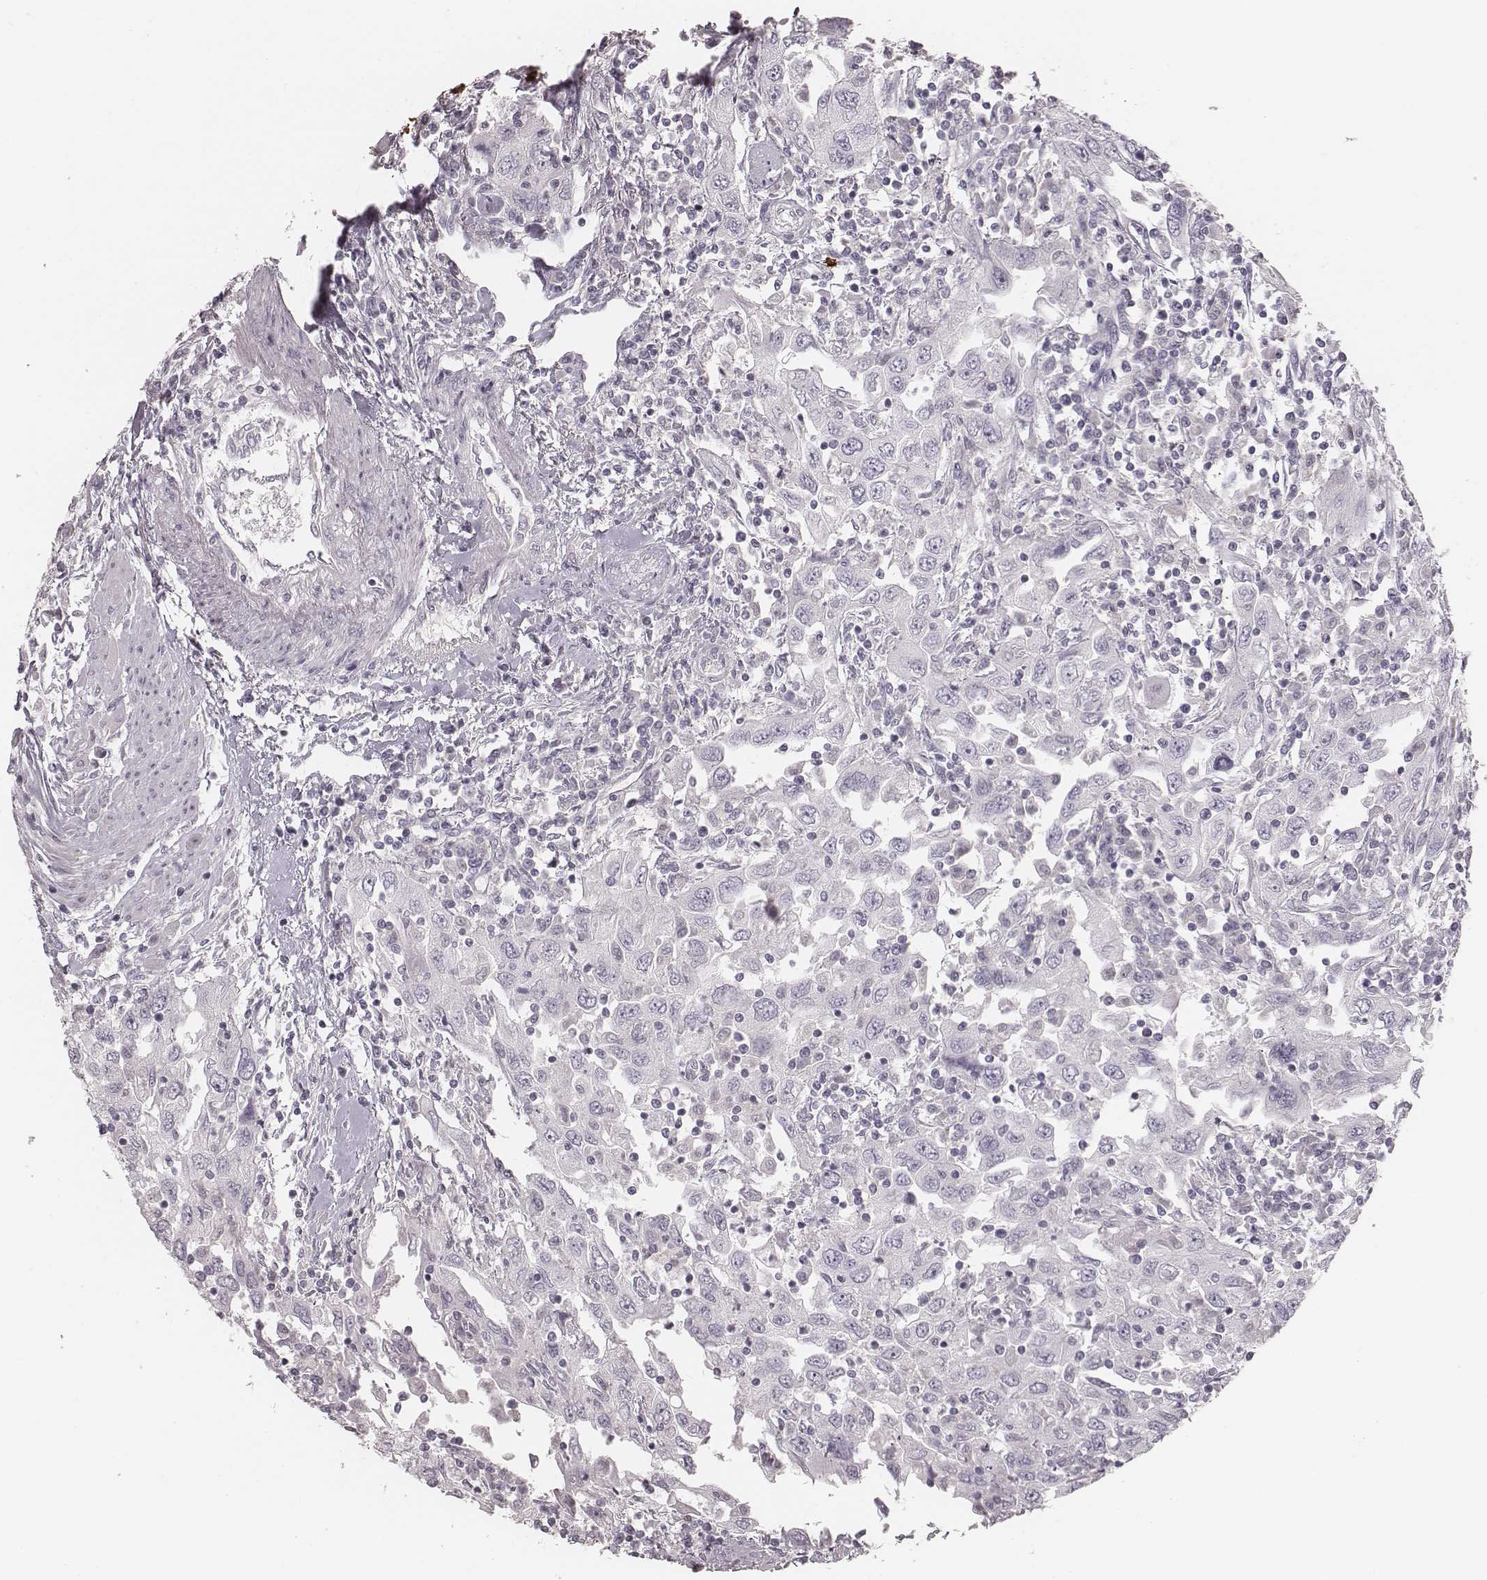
{"staining": {"intensity": "negative", "quantity": "none", "location": "none"}, "tissue": "urothelial cancer", "cell_type": "Tumor cells", "image_type": "cancer", "snomed": [{"axis": "morphology", "description": "Urothelial carcinoma, High grade"}, {"axis": "topography", "description": "Urinary bladder"}], "caption": "Immunohistochemistry image of neoplastic tissue: high-grade urothelial carcinoma stained with DAB (3,3'-diaminobenzidine) exhibits no significant protein staining in tumor cells.", "gene": "S100Z", "patient": {"sex": "male", "age": 76}}